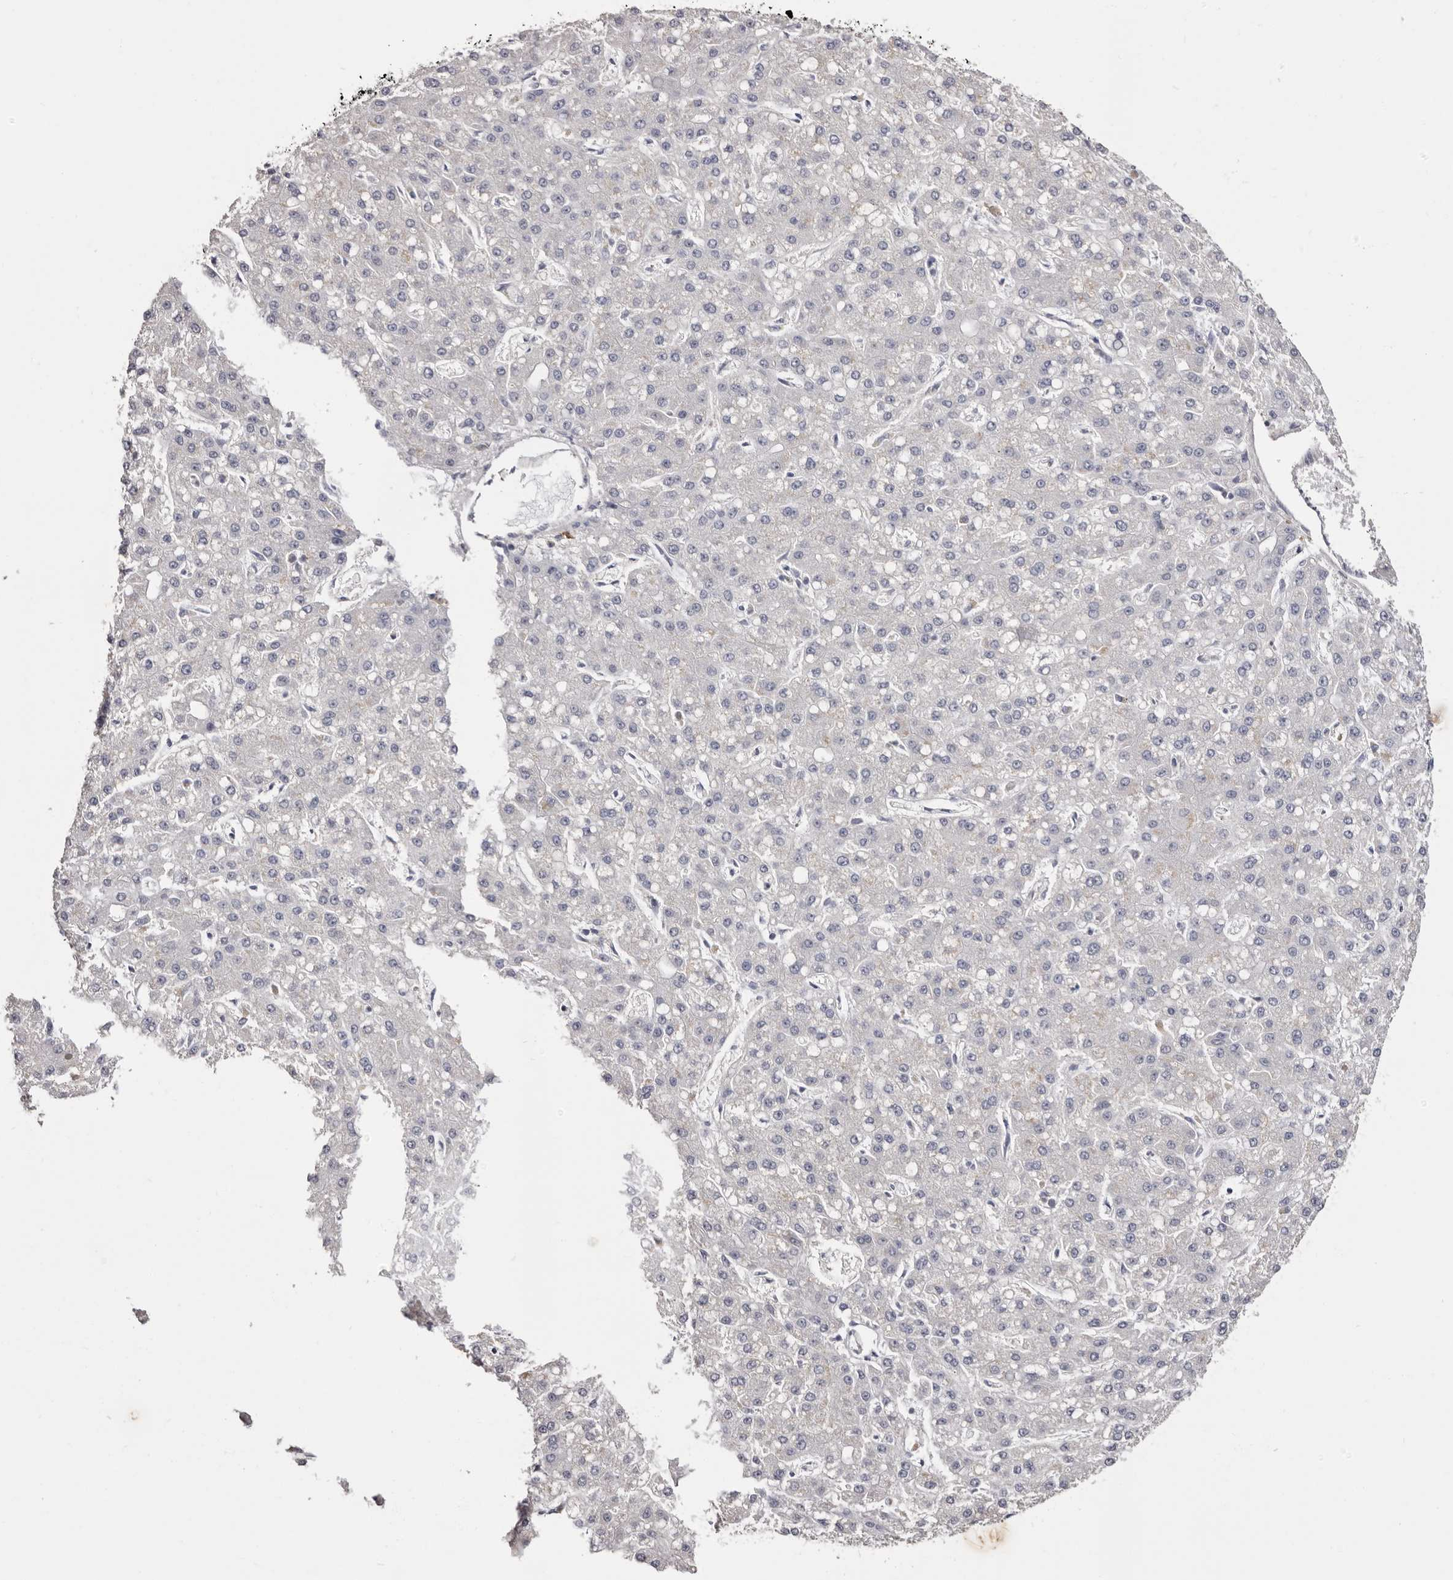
{"staining": {"intensity": "negative", "quantity": "none", "location": "none"}, "tissue": "liver cancer", "cell_type": "Tumor cells", "image_type": "cancer", "snomed": [{"axis": "morphology", "description": "Carcinoma, Hepatocellular, NOS"}, {"axis": "topography", "description": "Liver"}], "caption": "Immunohistochemistry image of liver cancer stained for a protein (brown), which displays no positivity in tumor cells. The staining is performed using DAB brown chromogen with nuclei counter-stained in using hematoxylin.", "gene": "TNNI1", "patient": {"sex": "male", "age": 67}}